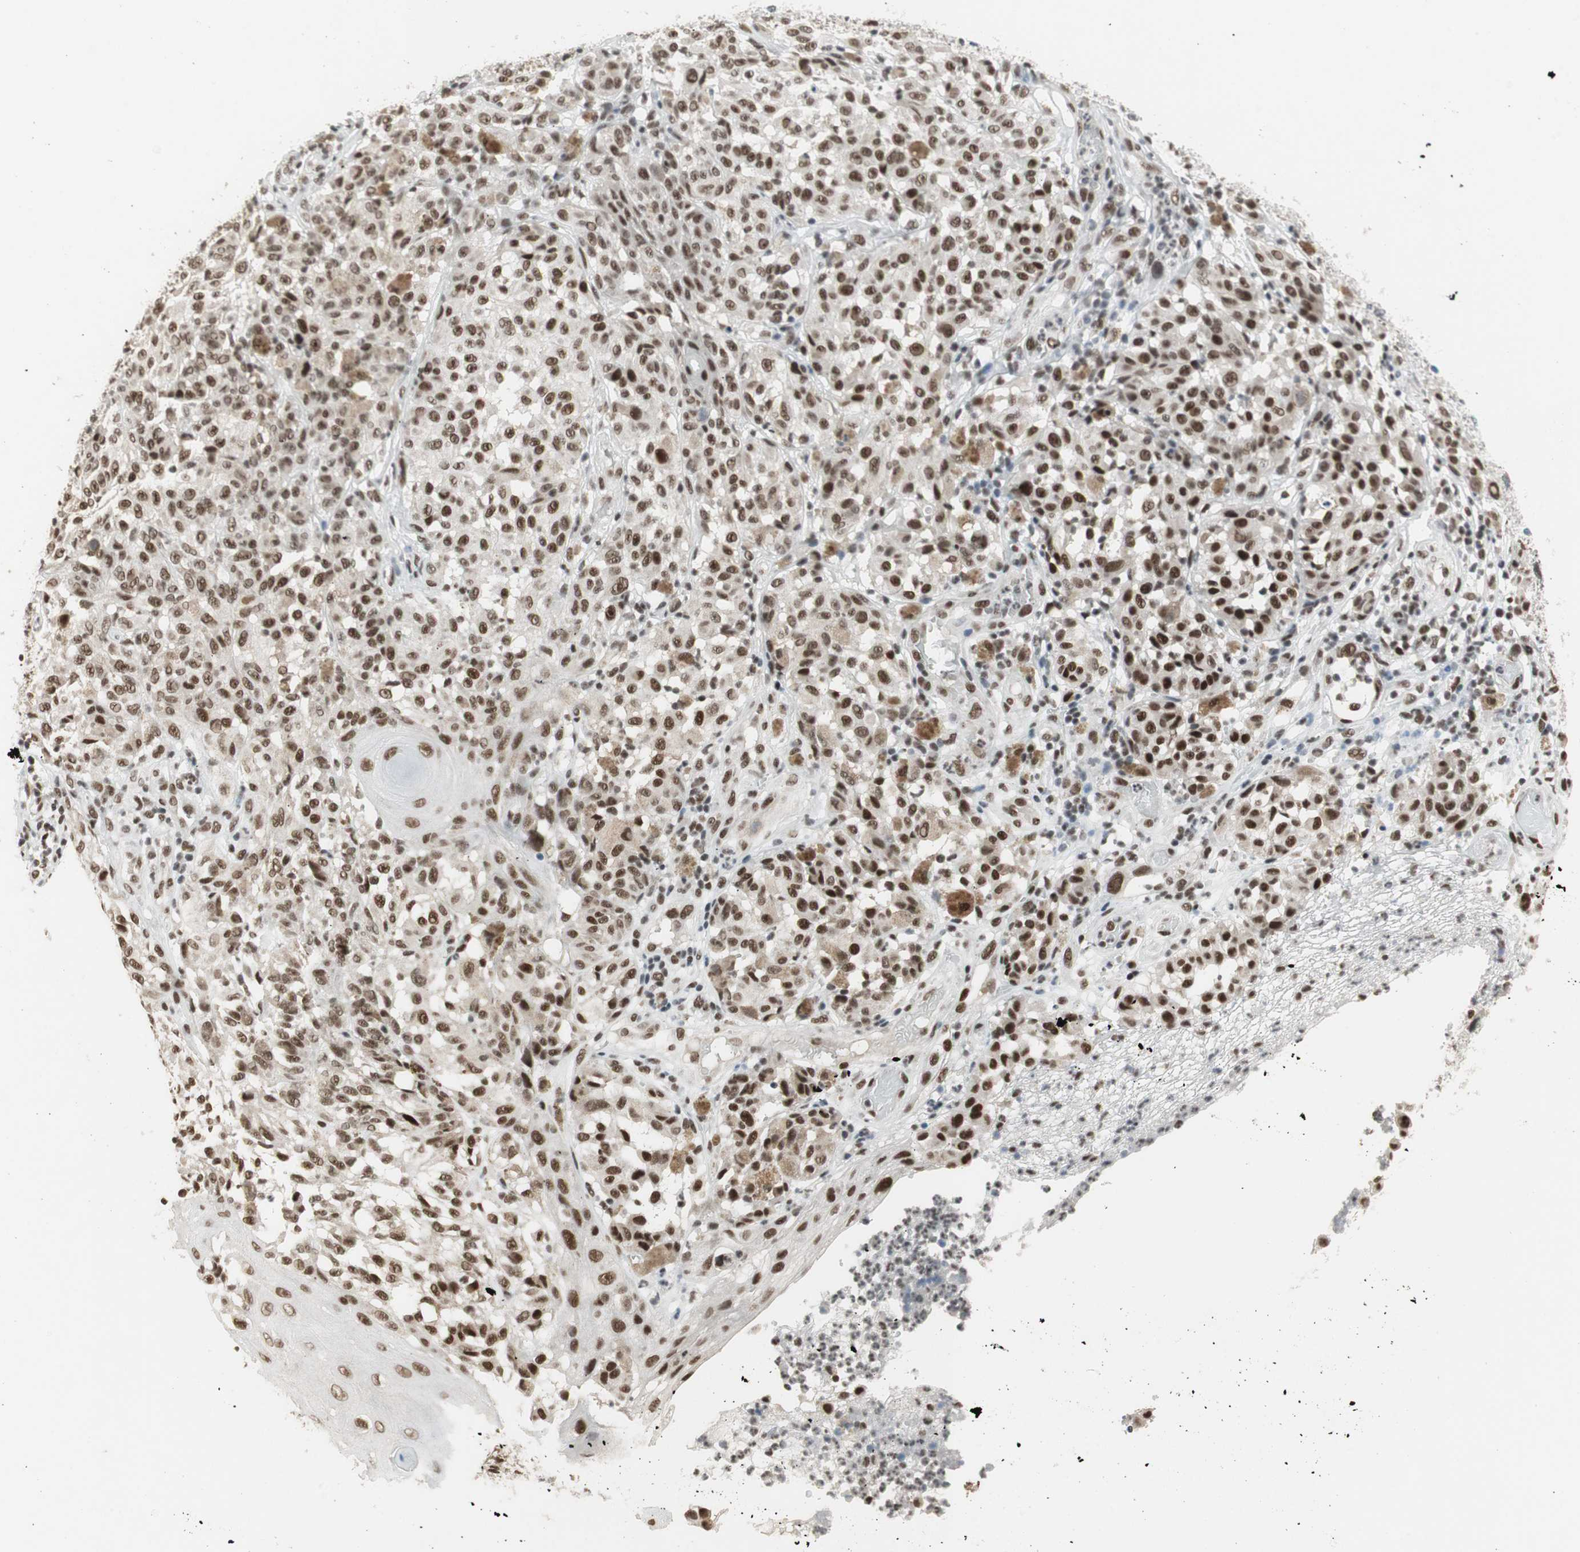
{"staining": {"intensity": "strong", "quantity": ">75%", "location": "nuclear"}, "tissue": "melanoma", "cell_type": "Tumor cells", "image_type": "cancer", "snomed": [{"axis": "morphology", "description": "Malignant melanoma, NOS"}, {"axis": "topography", "description": "Skin"}], "caption": "Malignant melanoma stained for a protein (brown) demonstrates strong nuclear positive positivity in about >75% of tumor cells.", "gene": "RTF1", "patient": {"sex": "female", "age": 46}}